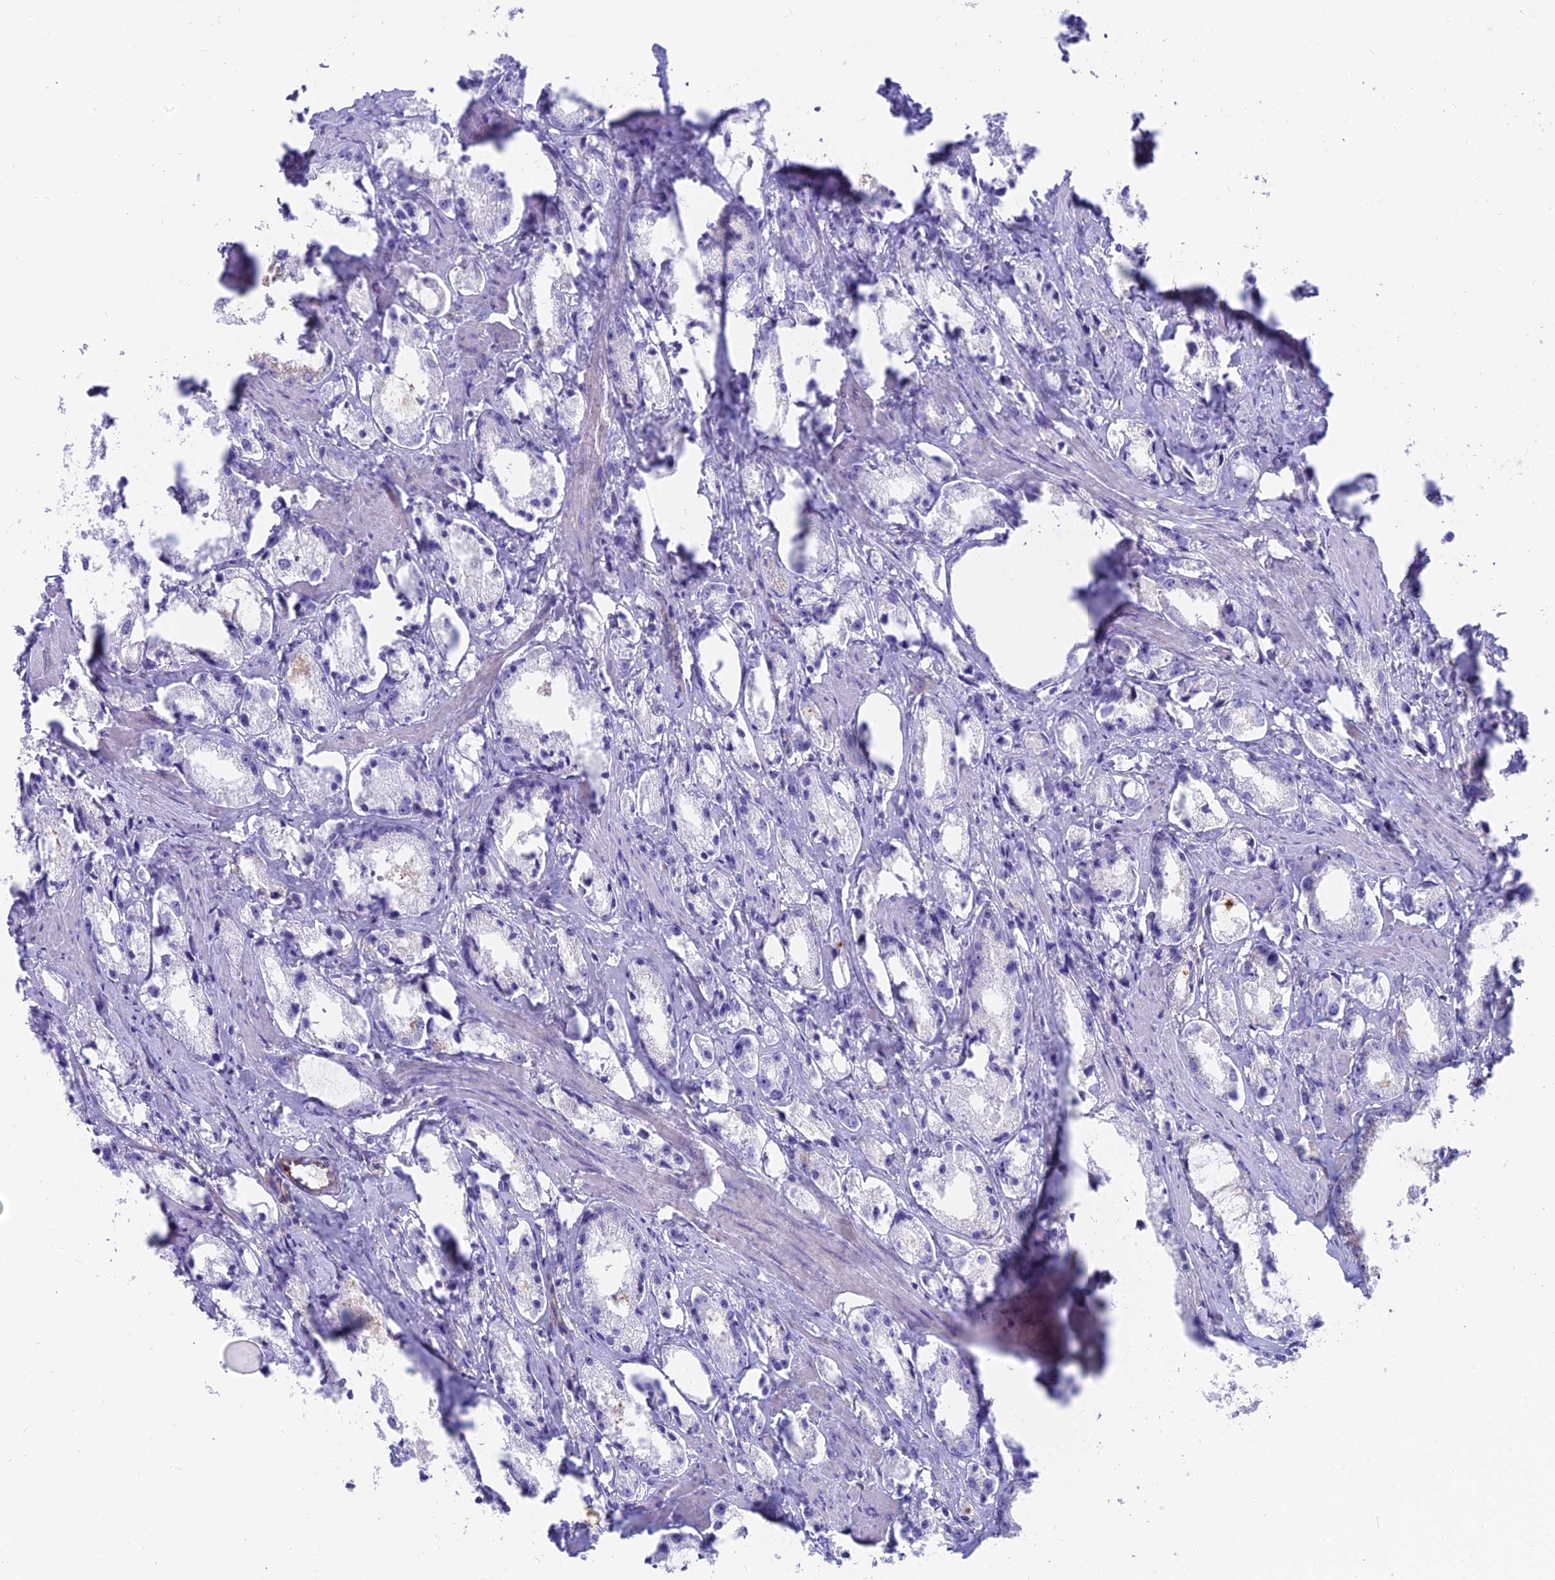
{"staining": {"intensity": "negative", "quantity": "none", "location": "none"}, "tissue": "prostate cancer", "cell_type": "Tumor cells", "image_type": "cancer", "snomed": [{"axis": "morphology", "description": "Adenocarcinoma, High grade"}, {"axis": "topography", "description": "Prostate"}], "caption": "Prostate cancer (adenocarcinoma (high-grade)) stained for a protein using IHC demonstrates no expression tumor cells.", "gene": "TIGD6", "patient": {"sex": "male", "age": 66}}